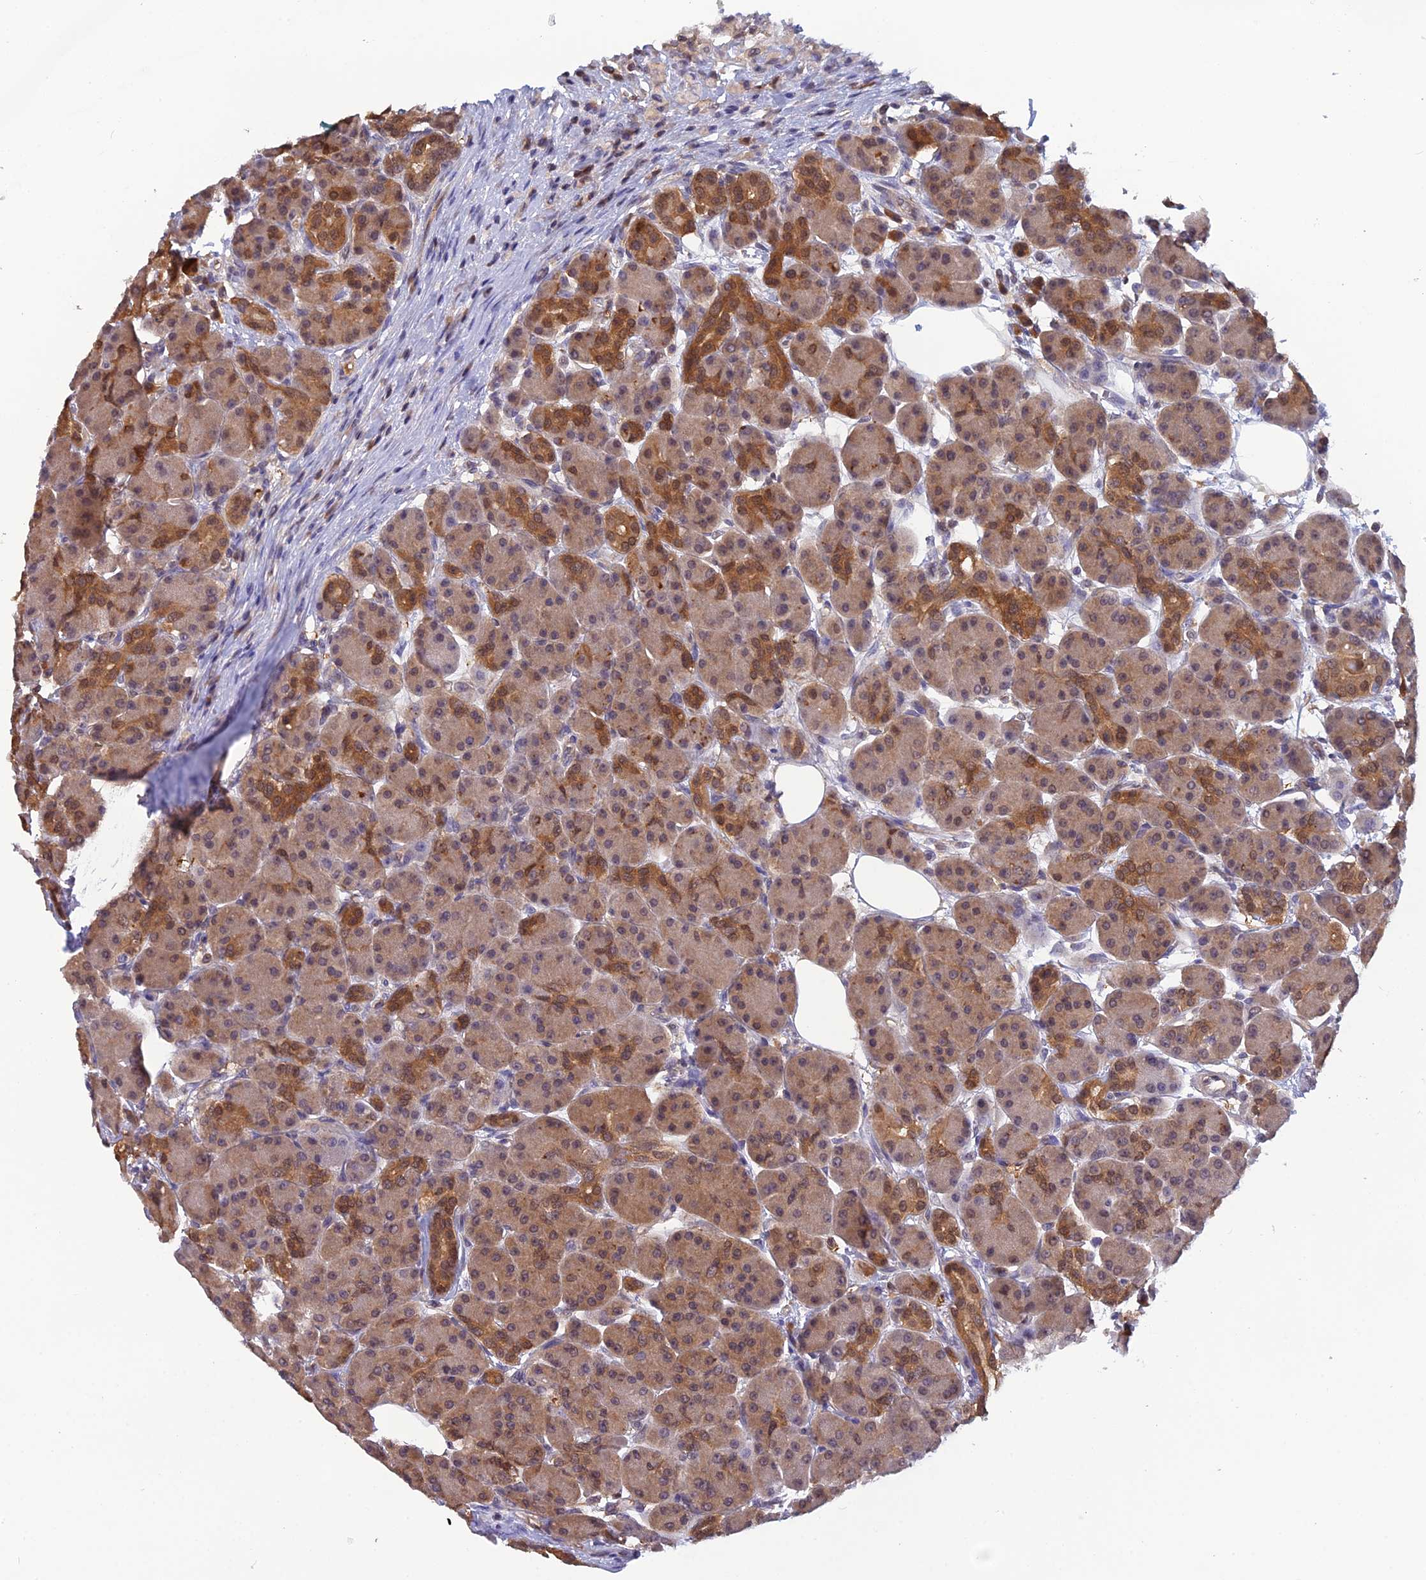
{"staining": {"intensity": "moderate", "quantity": "25%-75%", "location": "cytoplasmic/membranous,nuclear"}, "tissue": "pancreas", "cell_type": "Exocrine glandular cells", "image_type": "normal", "snomed": [{"axis": "morphology", "description": "Normal tissue, NOS"}, {"axis": "topography", "description": "Pancreas"}], "caption": "Immunohistochemistry (IHC) staining of unremarkable pancreas, which displays medium levels of moderate cytoplasmic/membranous,nuclear staining in about 25%-75% of exocrine glandular cells indicating moderate cytoplasmic/membranous,nuclear protein staining. The staining was performed using DAB (brown) for protein detection and nuclei were counterstained in hematoxylin (blue).", "gene": "HINT1", "patient": {"sex": "male", "age": 63}}